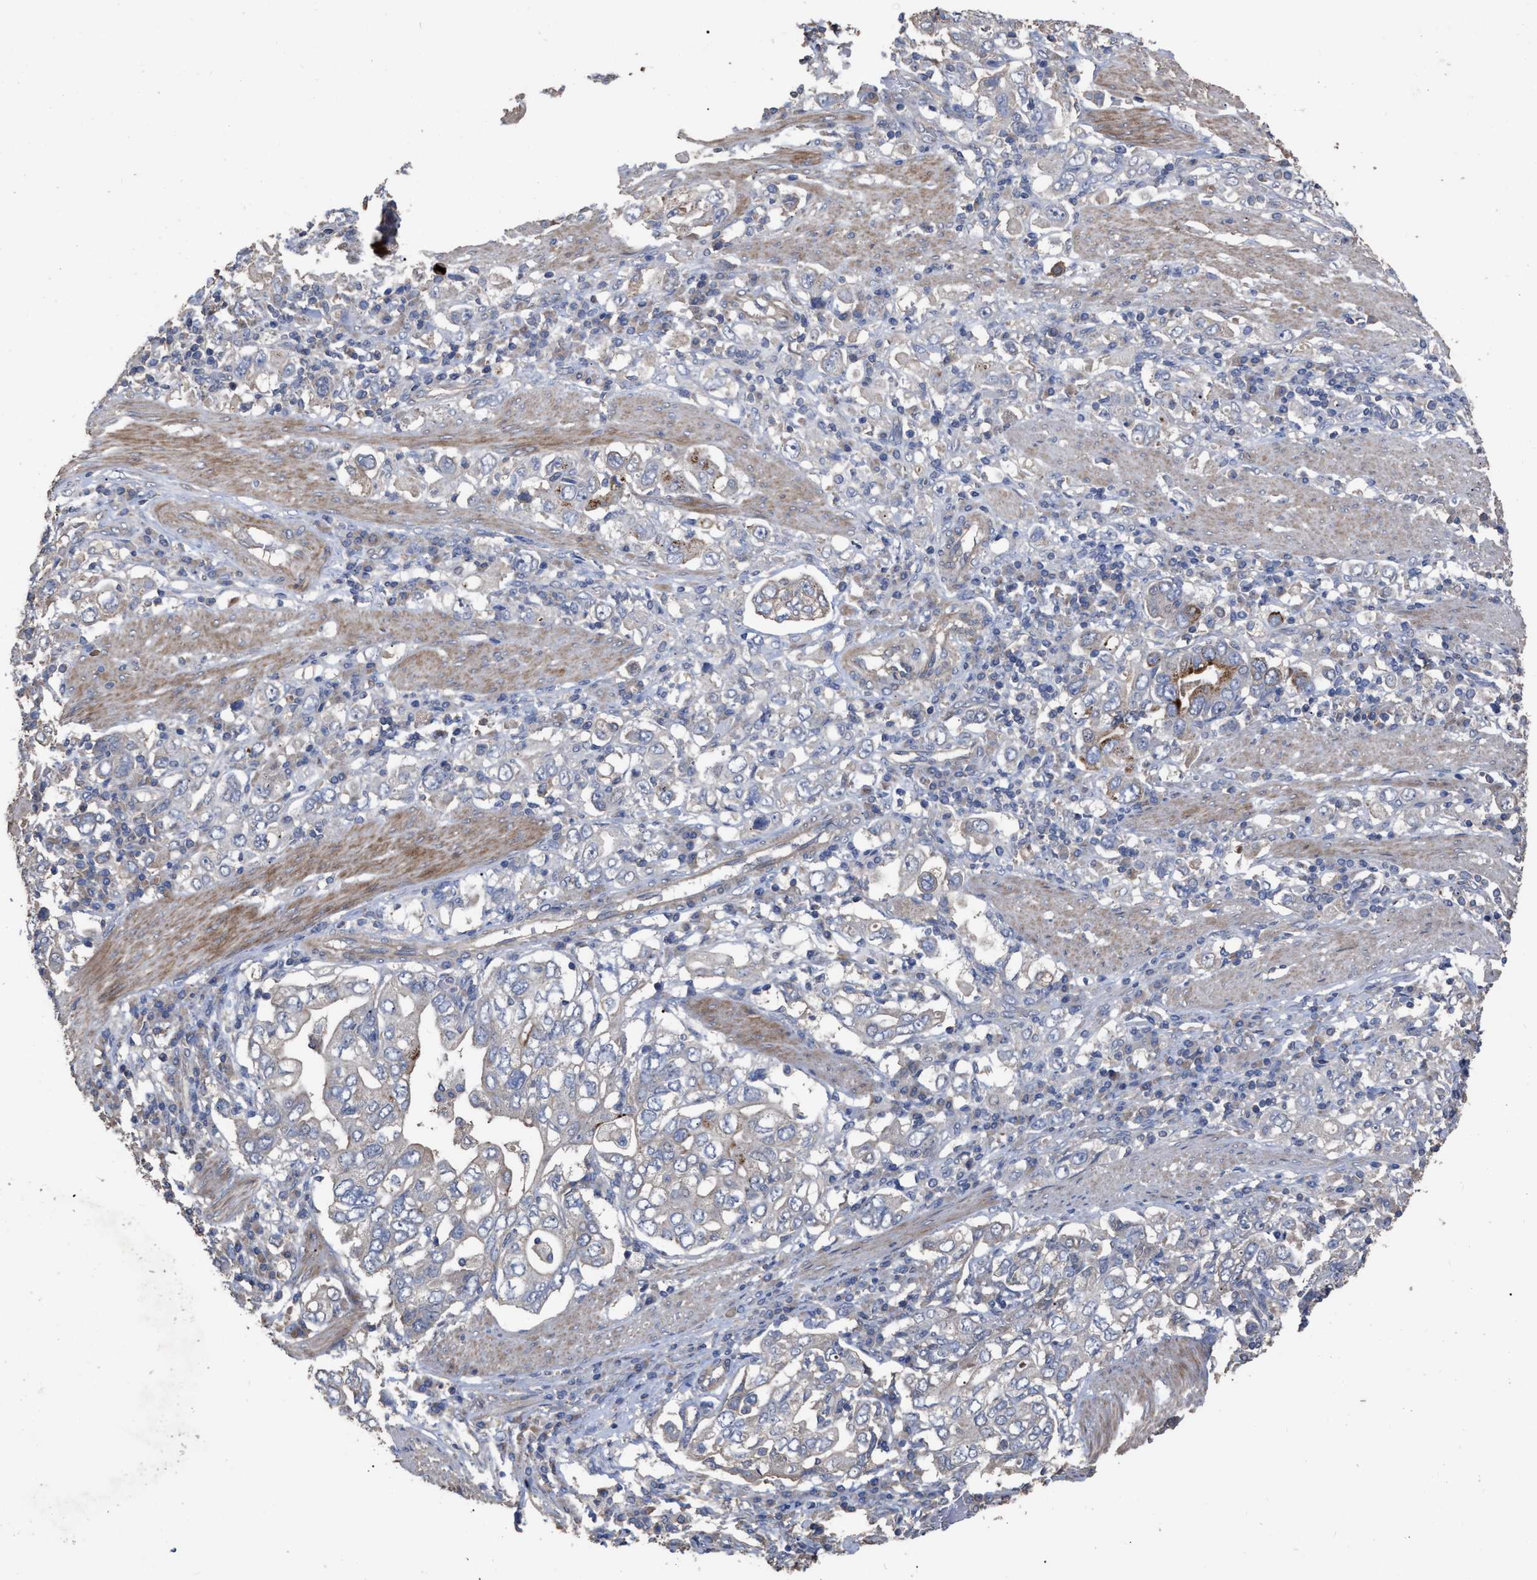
{"staining": {"intensity": "negative", "quantity": "none", "location": "none"}, "tissue": "stomach cancer", "cell_type": "Tumor cells", "image_type": "cancer", "snomed": [{"axis": "morphology", "description": "Adenocarcinoma, NOS"}, {"axis": "topography", "description": "Stomach, upper"}], "caption": "DAB (3,3'-diaminobenzidine) immunohistochemical staining of human stomach cancer (adenocarcinoma) exhibits no significant expression in tumor cells.", "gene": "BTN2A1", "patient": {"sex": "male", "age": 62}}